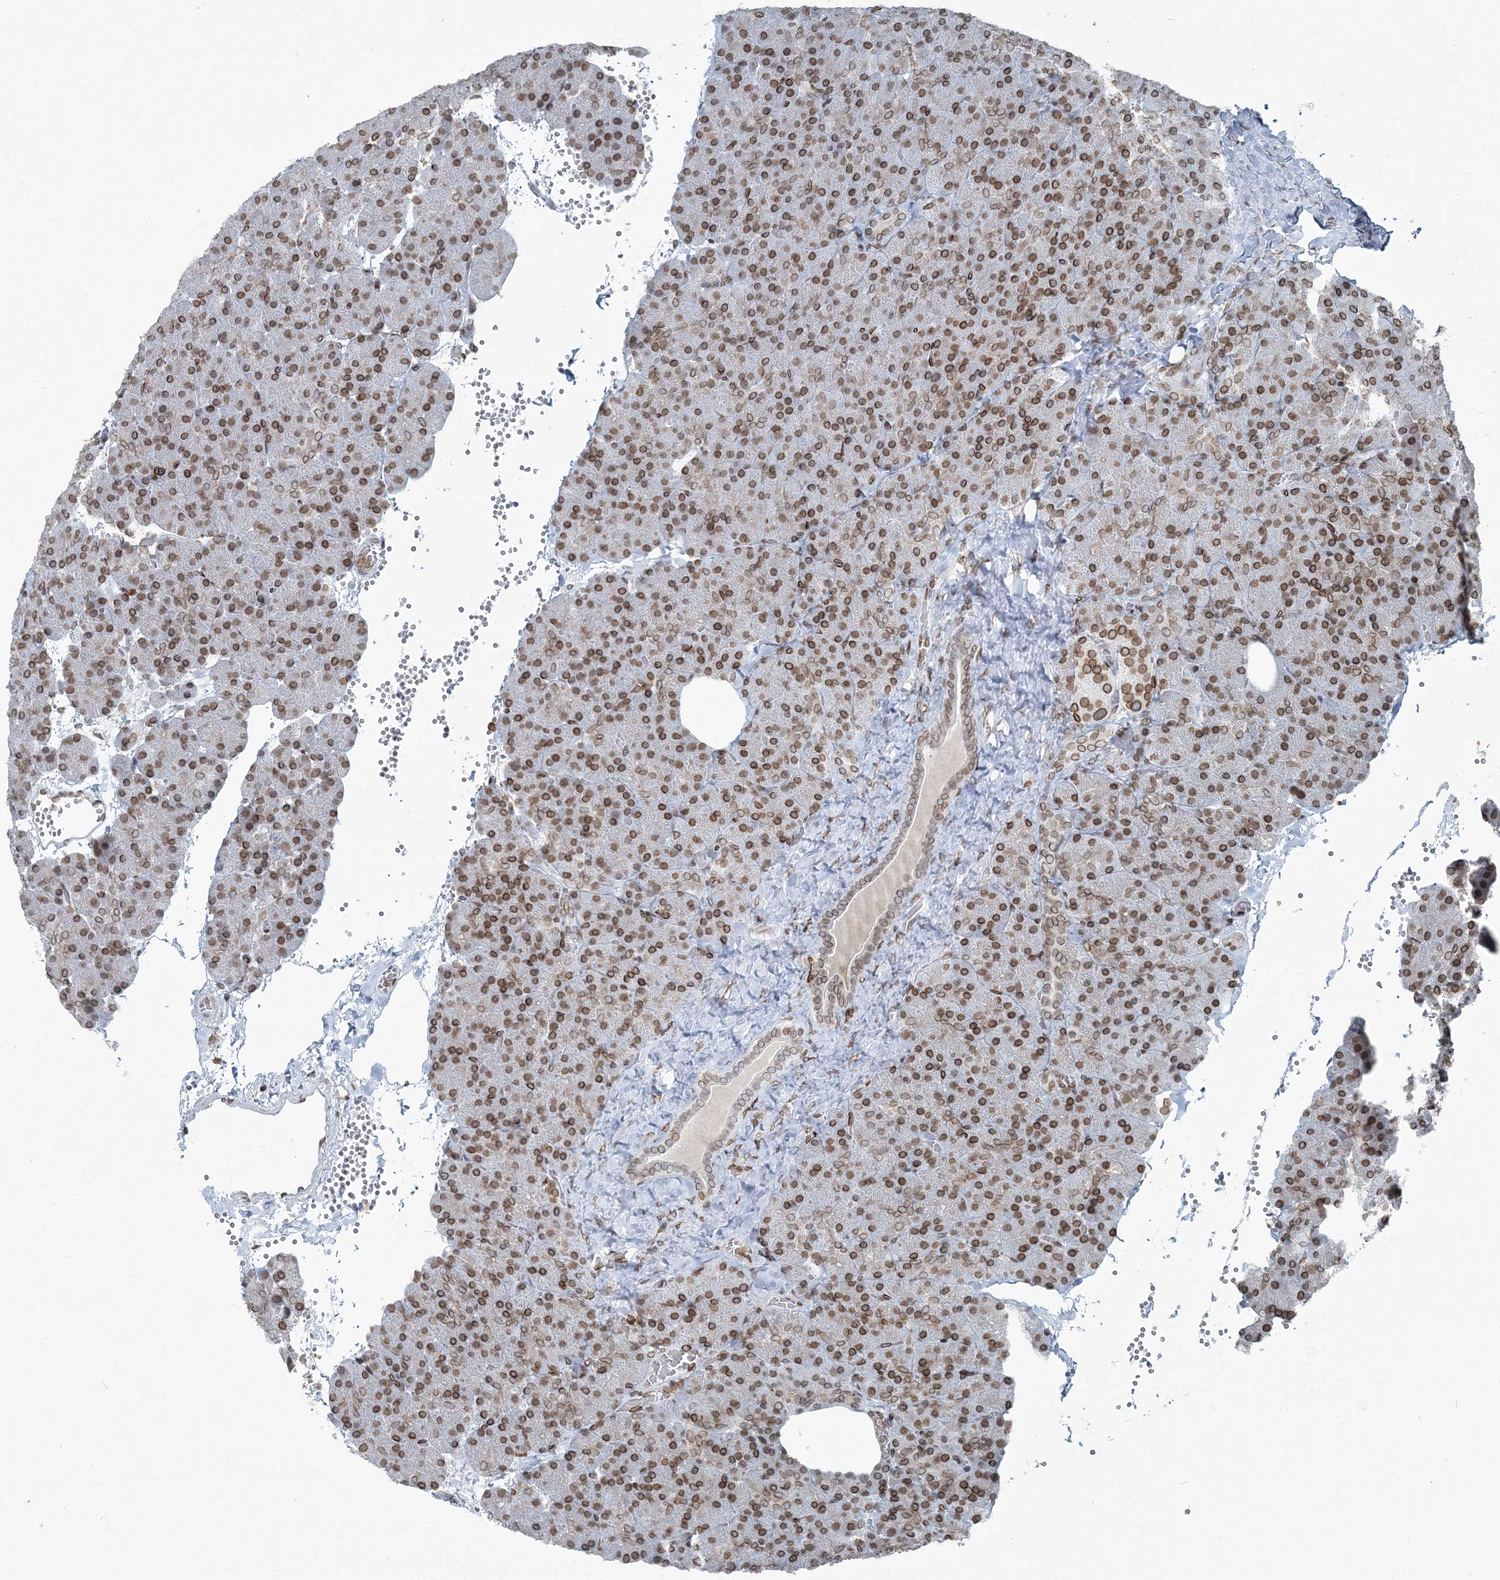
{"staining": {"intensity": "moderate", "quantity": ">75%", "location": "cytoplasmic/membranous,nuclear"}, "tissue": "pancreas", "cell_type": "Exocrine glandular cells", "image_type": "normal", "snomed": [{"axis": "morphology", "description": "Normal tissue, NOS"}, {"axis": "morphology", "description": "Carcinoid, malignant, NOS"}, {"axis": "topography", "description": "Pancreas"}], "caption": "Immunohistochemical staining of unremarkable human pancreas demonstrates moderate cytoplasmic/membranous,nuclear protein expression in about >75% of exocrine glandular cells. (Stains: DAB in brown, nuclei in blue, Microscopy: brightfield microscopy at high magnification).", "gene": "GJD4", "patient": {"sex": "female", "age": 35}}